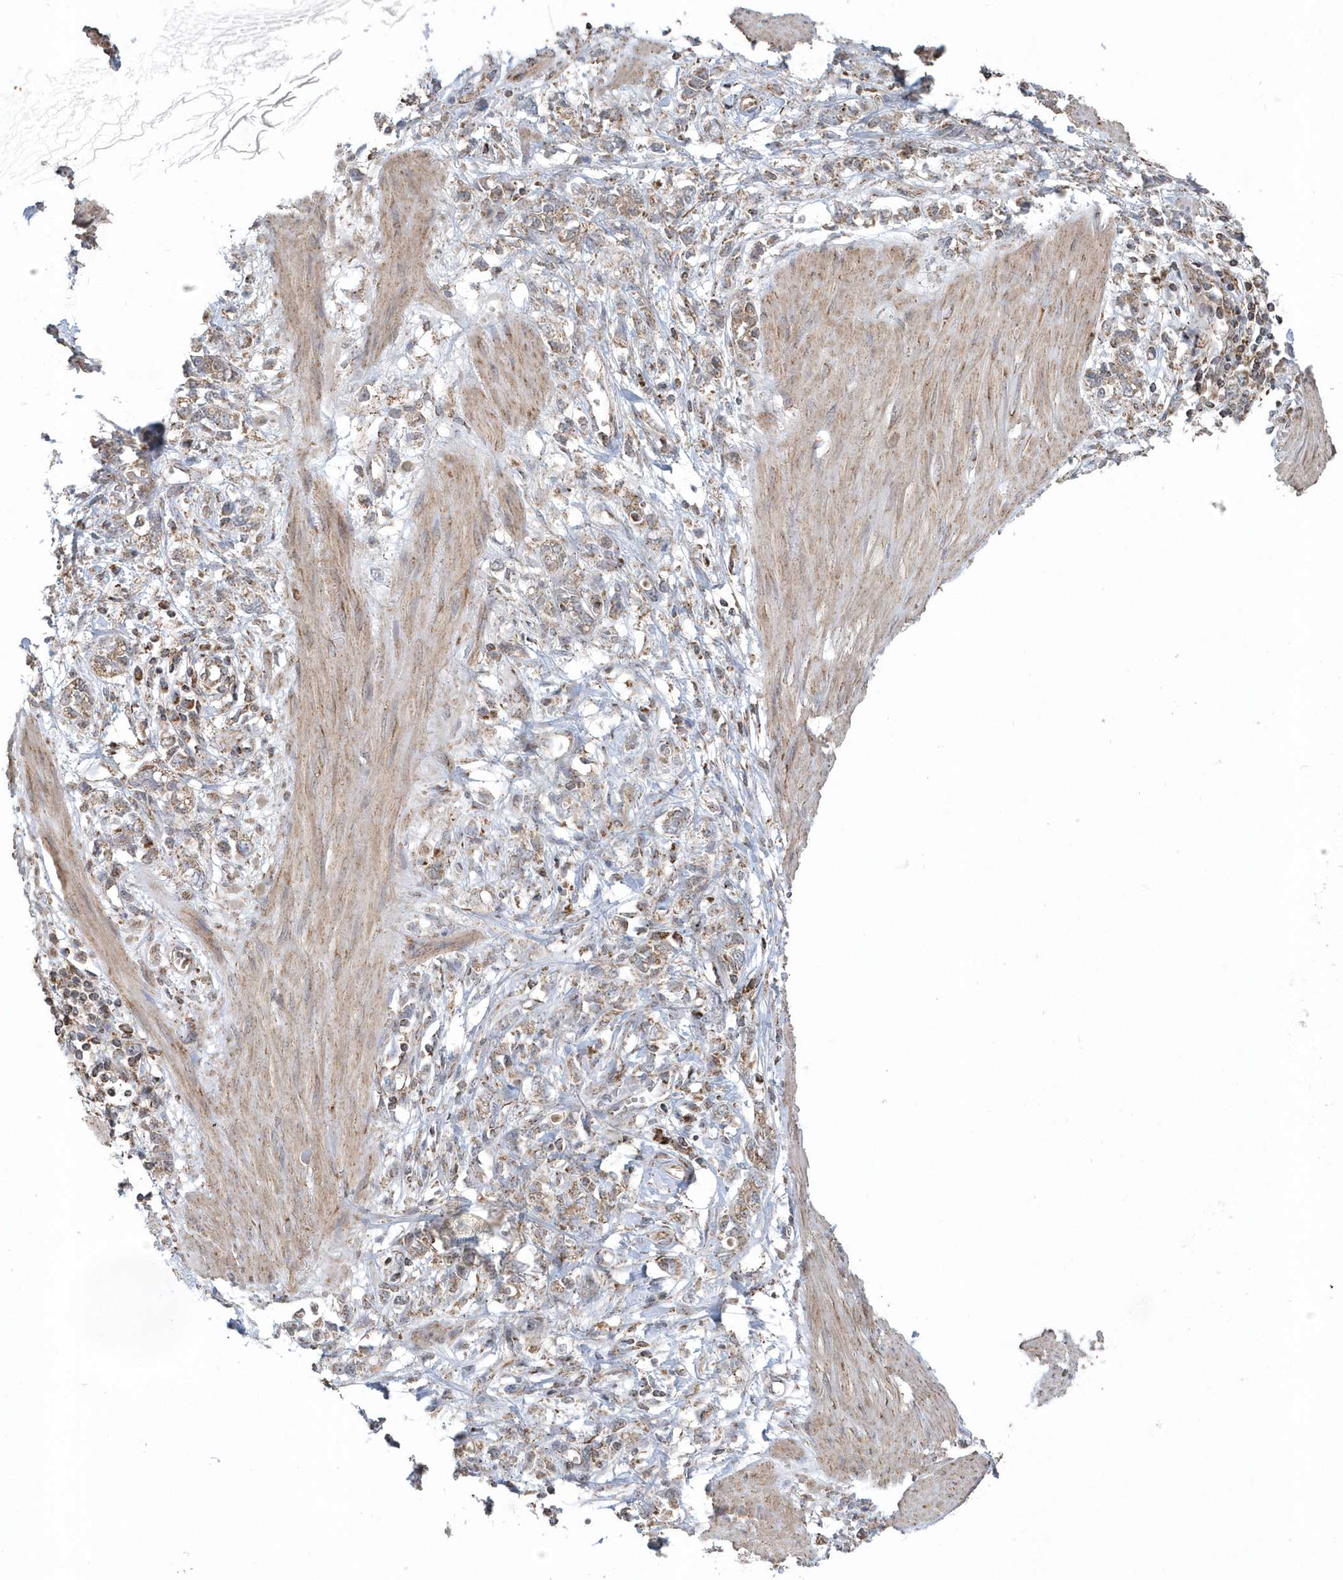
{"staining": {"intensity": "weak", "quantity": ">75%", "location": "cytoplasmic/membranous"}, "tissue": "stomach cancer", "cell_type": "Tumor cells", "image_type": "cancer", "snomed": [{"axis": "morphology", "description": "Adenocarcinoma, NOS"}, {"axis": "topography", "description": "Stomach"}], "caption": "The micrograph reveals immunohistochemical staining of stomach cancer (adenocarcinoma). There is weak cytoplasmic/membranous positivity is appreciated in about >75% of tumor cells.", "gene": "PPP1R7", "patient": {"sex": "female", "age": 76}}